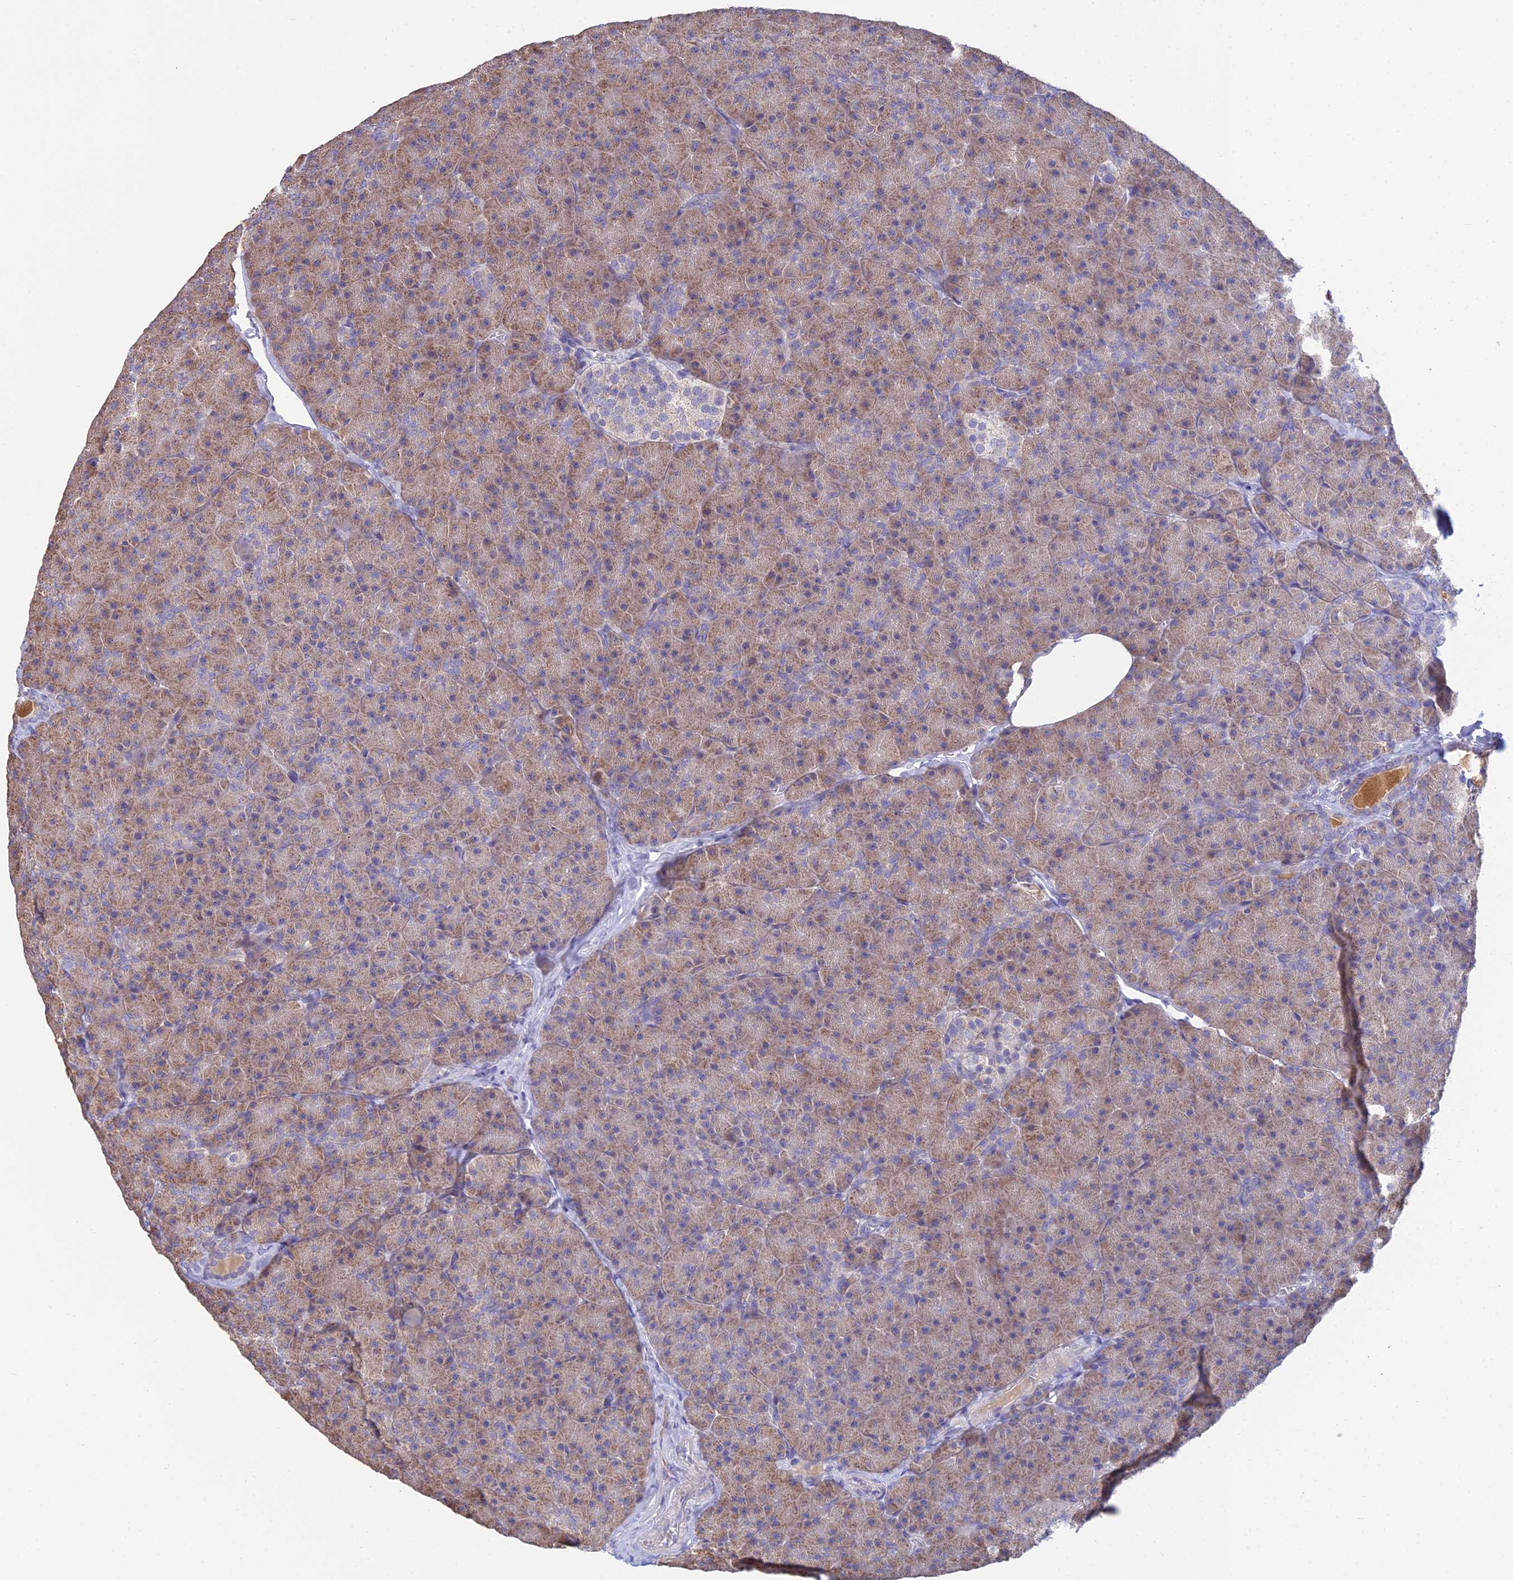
{"staining": {"intensity": "moderate", "quantity": ">75%", "location": "cytoplasmic/membranous"}, "tissue": "pancreas", "cell_type": "Exocrine glandular cells", "image_type": "normal", "snomed": [{"axis": "morphology", "description": "Normal tissue, NOS"}, {"axis": "topography", "description": "Pancreas"}], "caption": "Immunohistochemistry staining of benign pancreas, which shows medium levels of moderate cytoplasmic/membranous positivity in approximately >75% of exocrine glandular cells indicating moderate cytoplasmic/membranous protein positivity. The staining was performed using DAB (3,3'-diaminobenzidine) (brown) for protein detection and nuclei were counterstained in hematoxylin (blue).", "gene": "CFAP206", "patient": {"sex": "male", "age": 36}}